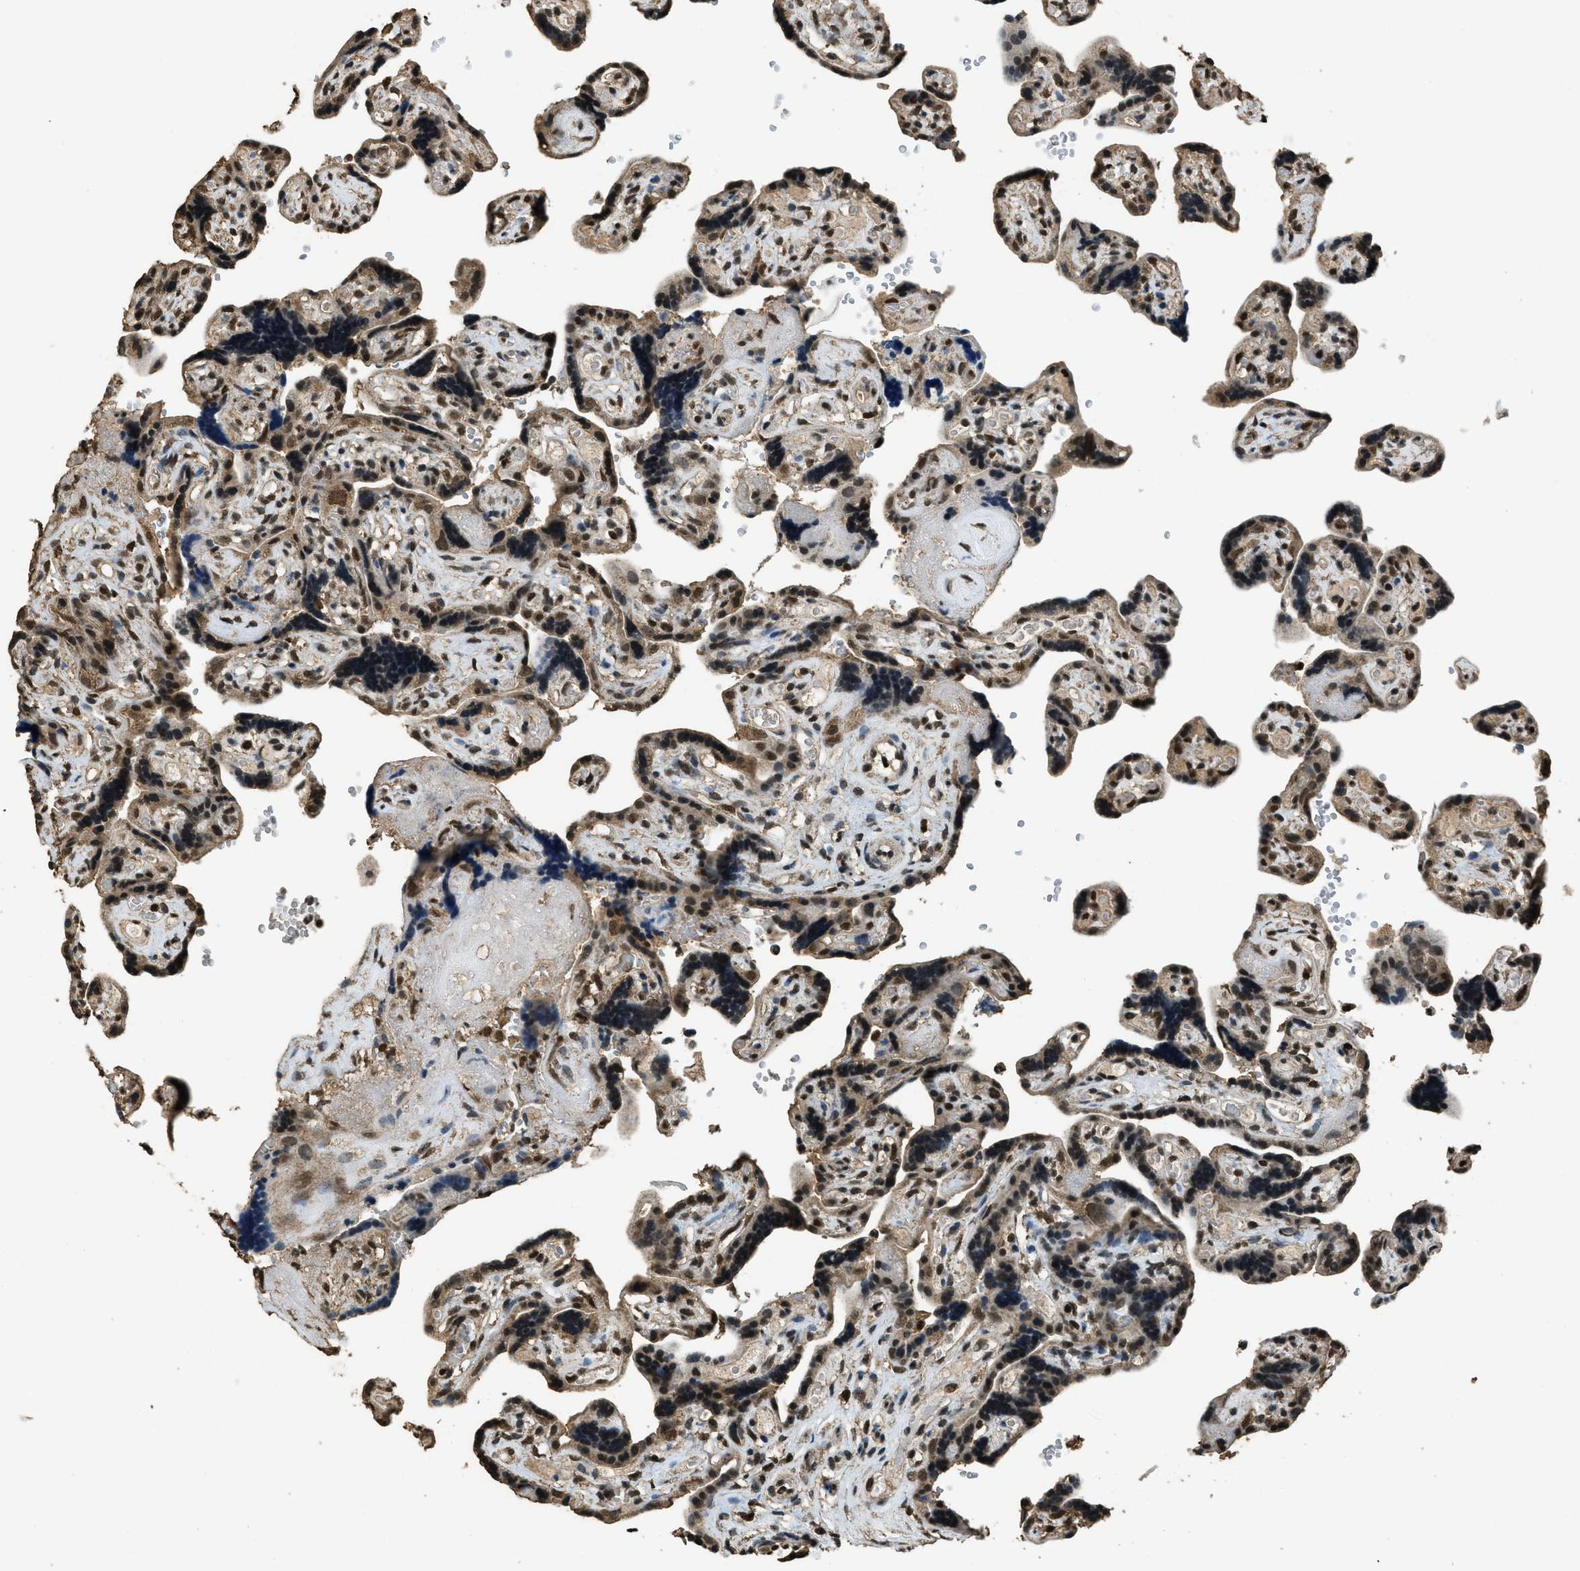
{"staining": {"intensity": "moderate", "quantity": ">75%", "location": "nuclear"}, "tissue": "placenta", "cell_type": "Decidual cells", "image_type": "normal", "snomed": [{"axis": "morphology", "description": "Normal tissue, NOS"}, {"axis": "topography", "description": "Placenta"}], "caption": "An IHC histopathology image of normal tissue is shown. Protein staining in brown shows moderate nuclear positivity in placenta within decidual cells.", "gene": "MYB", "patient": {"sex": "female", "age": 30}}